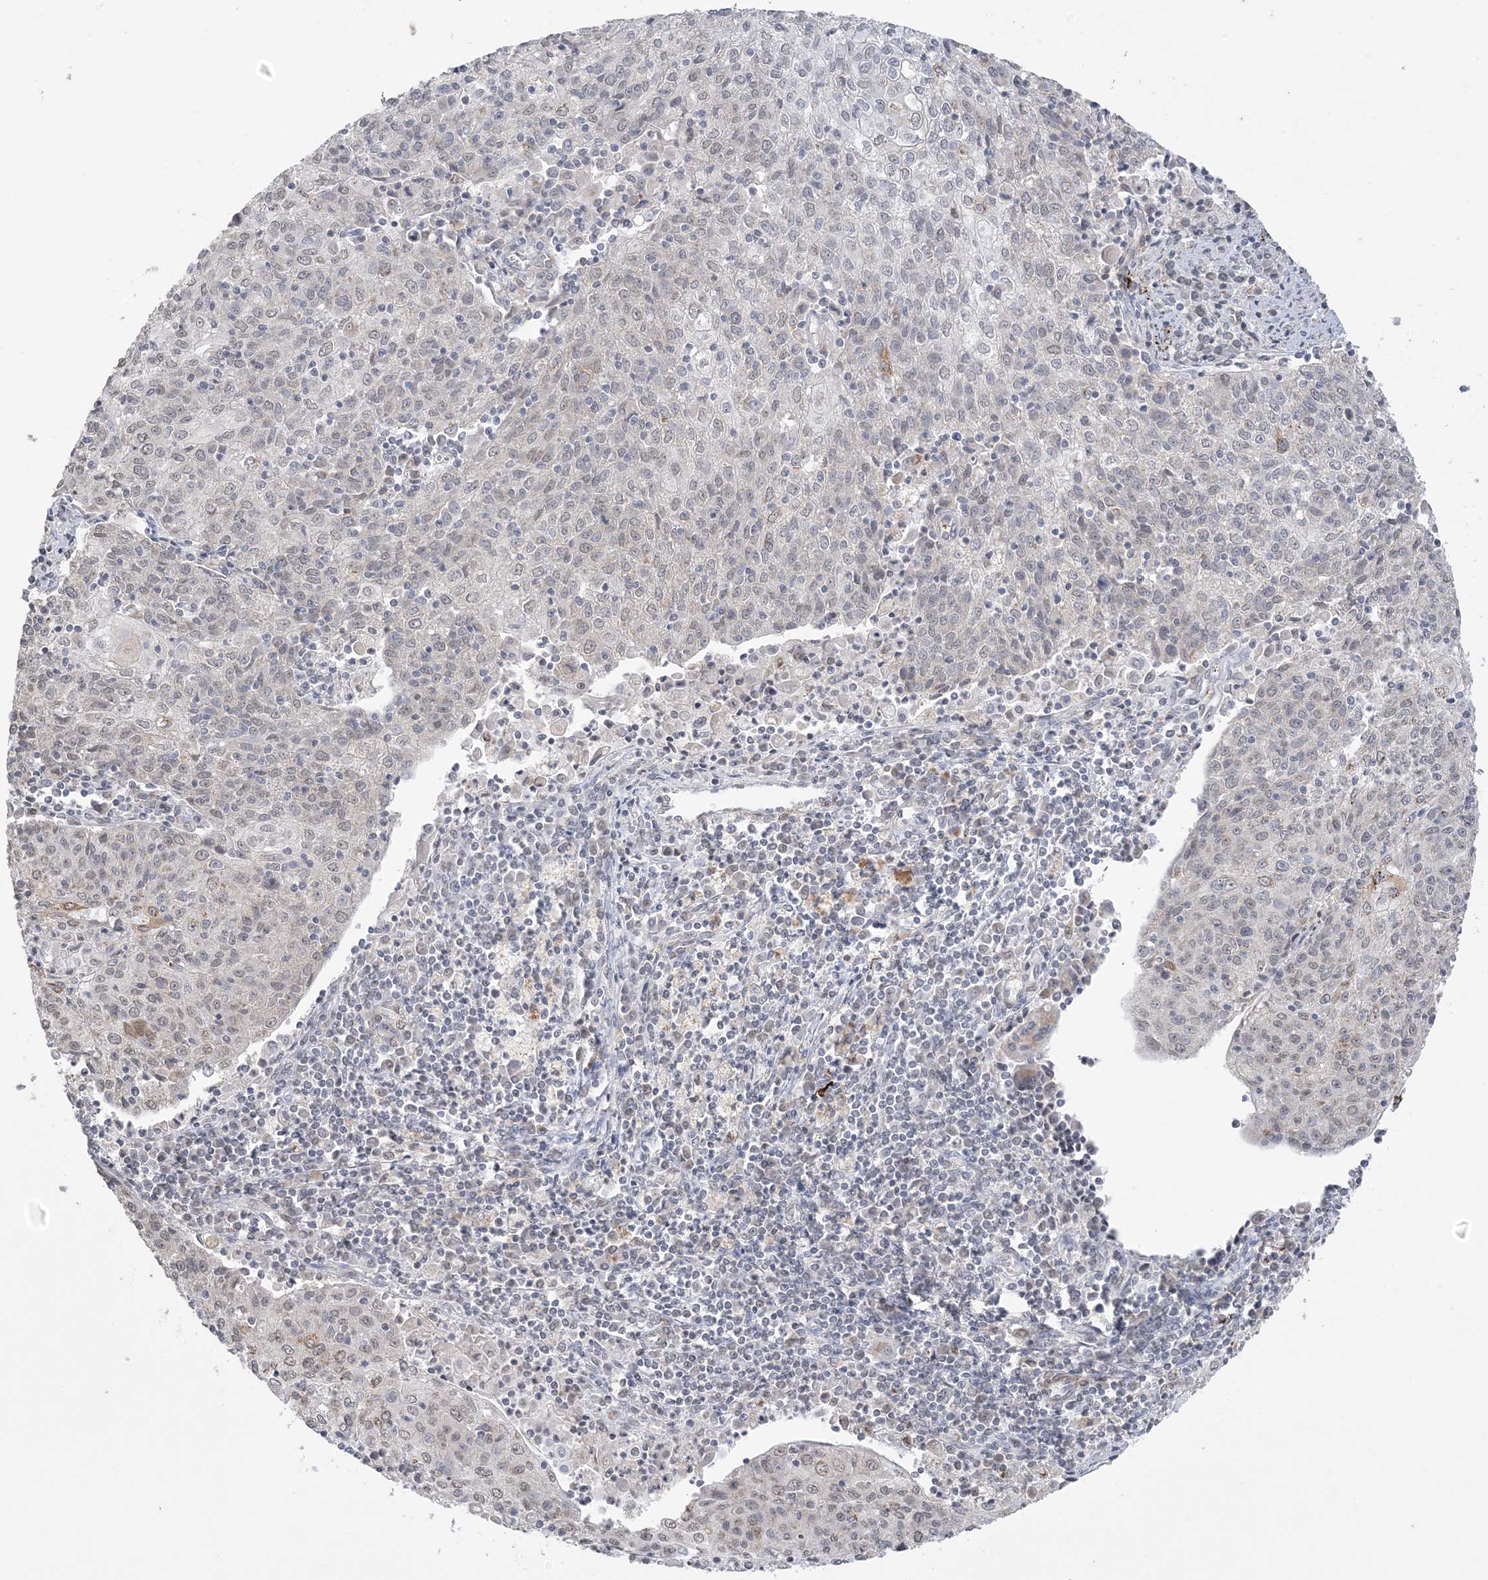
{"staining": {"intensity": "negative", "quantity": "none", "location": "none"}, "tissue": "cervical cancer", "cell_type": "Tumor cells", "image_type": "cancer", "snomed": [{"axis": "morphology", "description": "Squamous cell carcinoma, NOS"}, {"axis": "topography", "description": "Cervix"}], "caption": "The micrograph reveals no staining of tumor cells in cervical cancer. The staining is performed using DAB (3,3'-diaminobenzidine) brown chromogen with nuclei counter-stained in using hematoxylin.", "gene": "XRN1", "patient": {"sex": "female", "age": 48}}